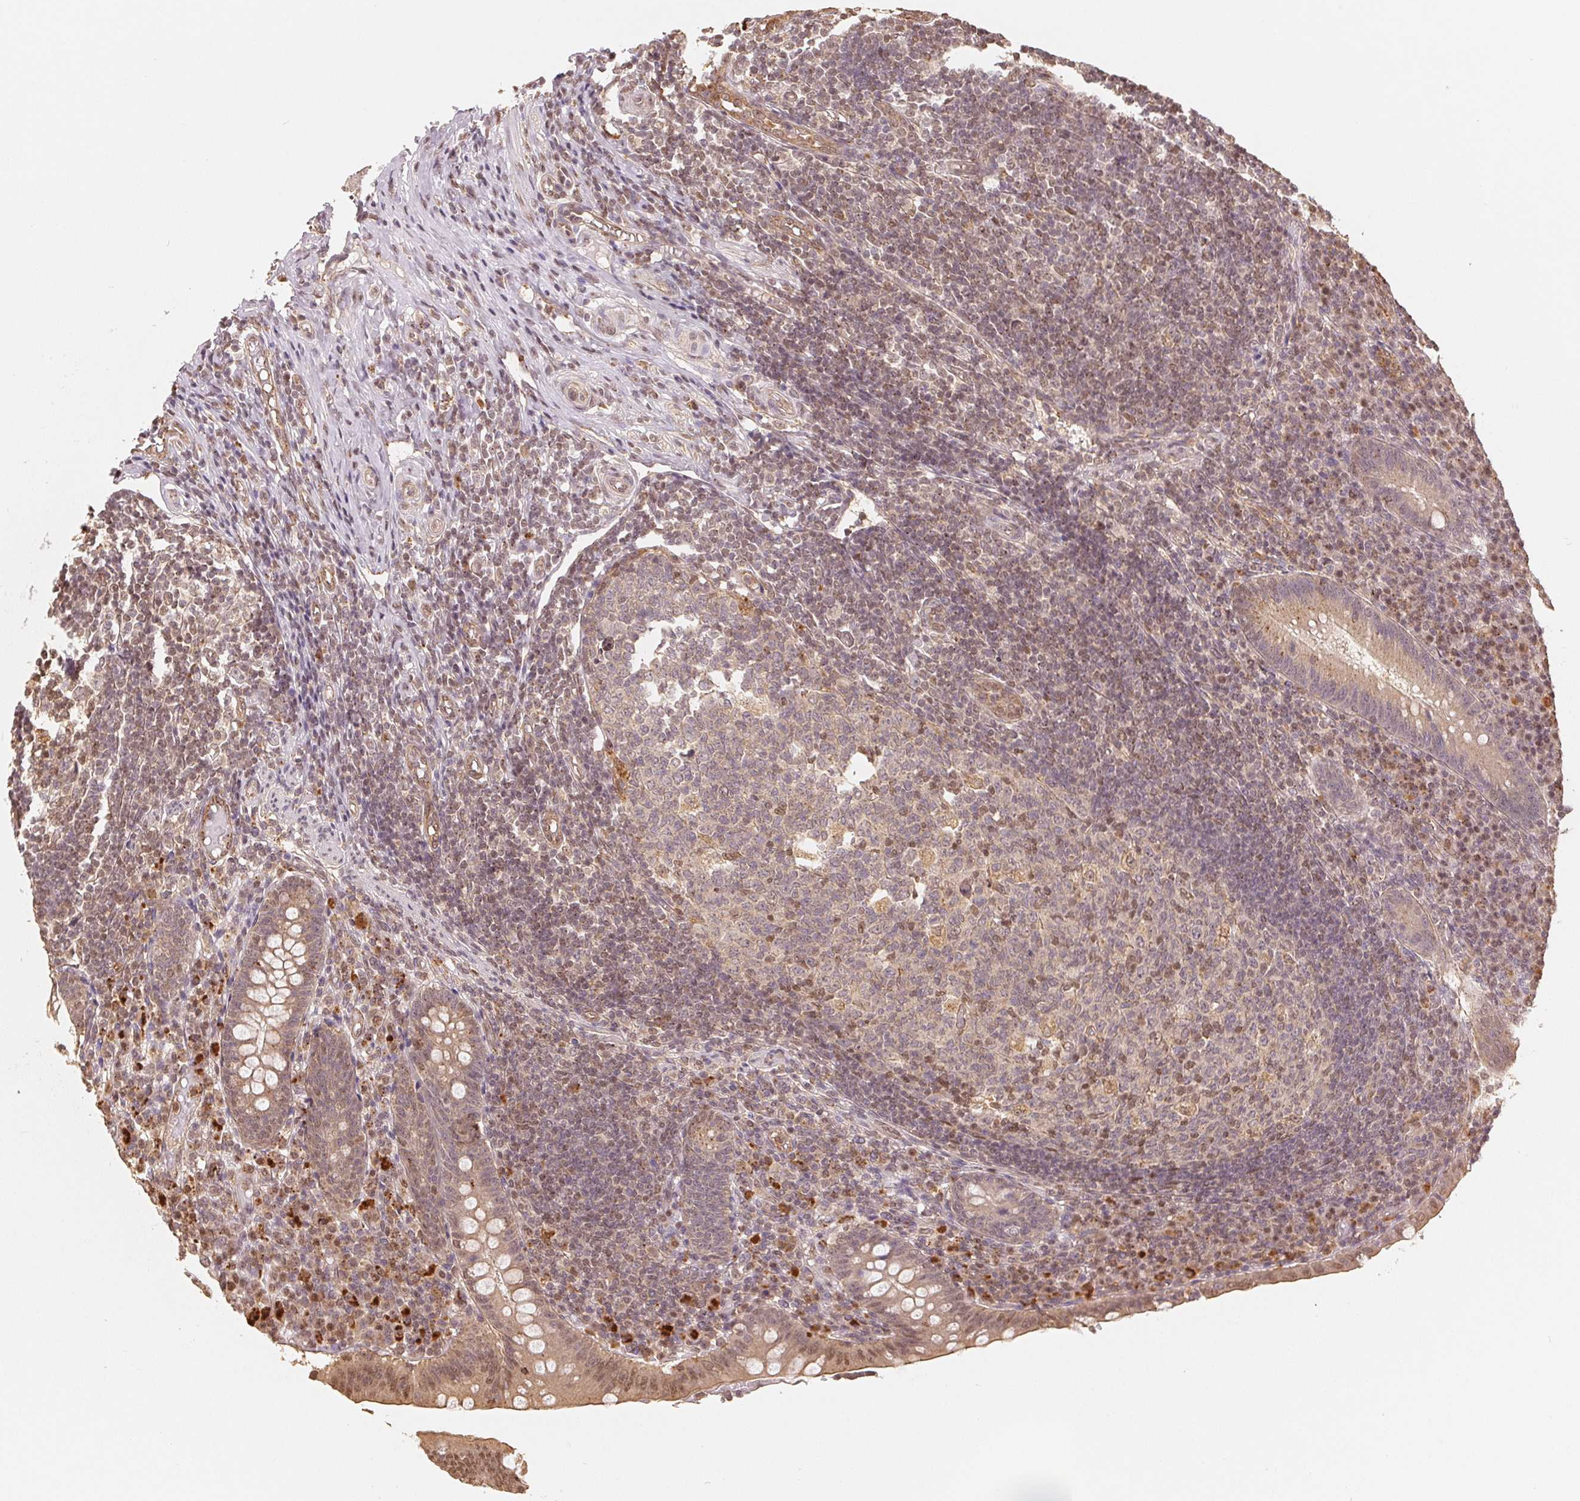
{"staining": {"intensity": "weak", "quantity": ">75%", "location": "cytoplasmic/membranous,nuclear"}, "tissue": "appendix", "cell_type": "Glandular cells", "image_type": "normal", "snomed": [{"axis": "morphology", "description": "Normal tissue, NOS"}, {"axis": "topography", "description": "Appendix"}], "caption": "Approximately >75% of glandular cells in benign appendix exhibit weak cytoplasmic/membranous,nuclear protein positivity as visualized by brown immunohistochemical staining.", "gene": "GUSB", "patient": {"sex": "male", "age": 18}}